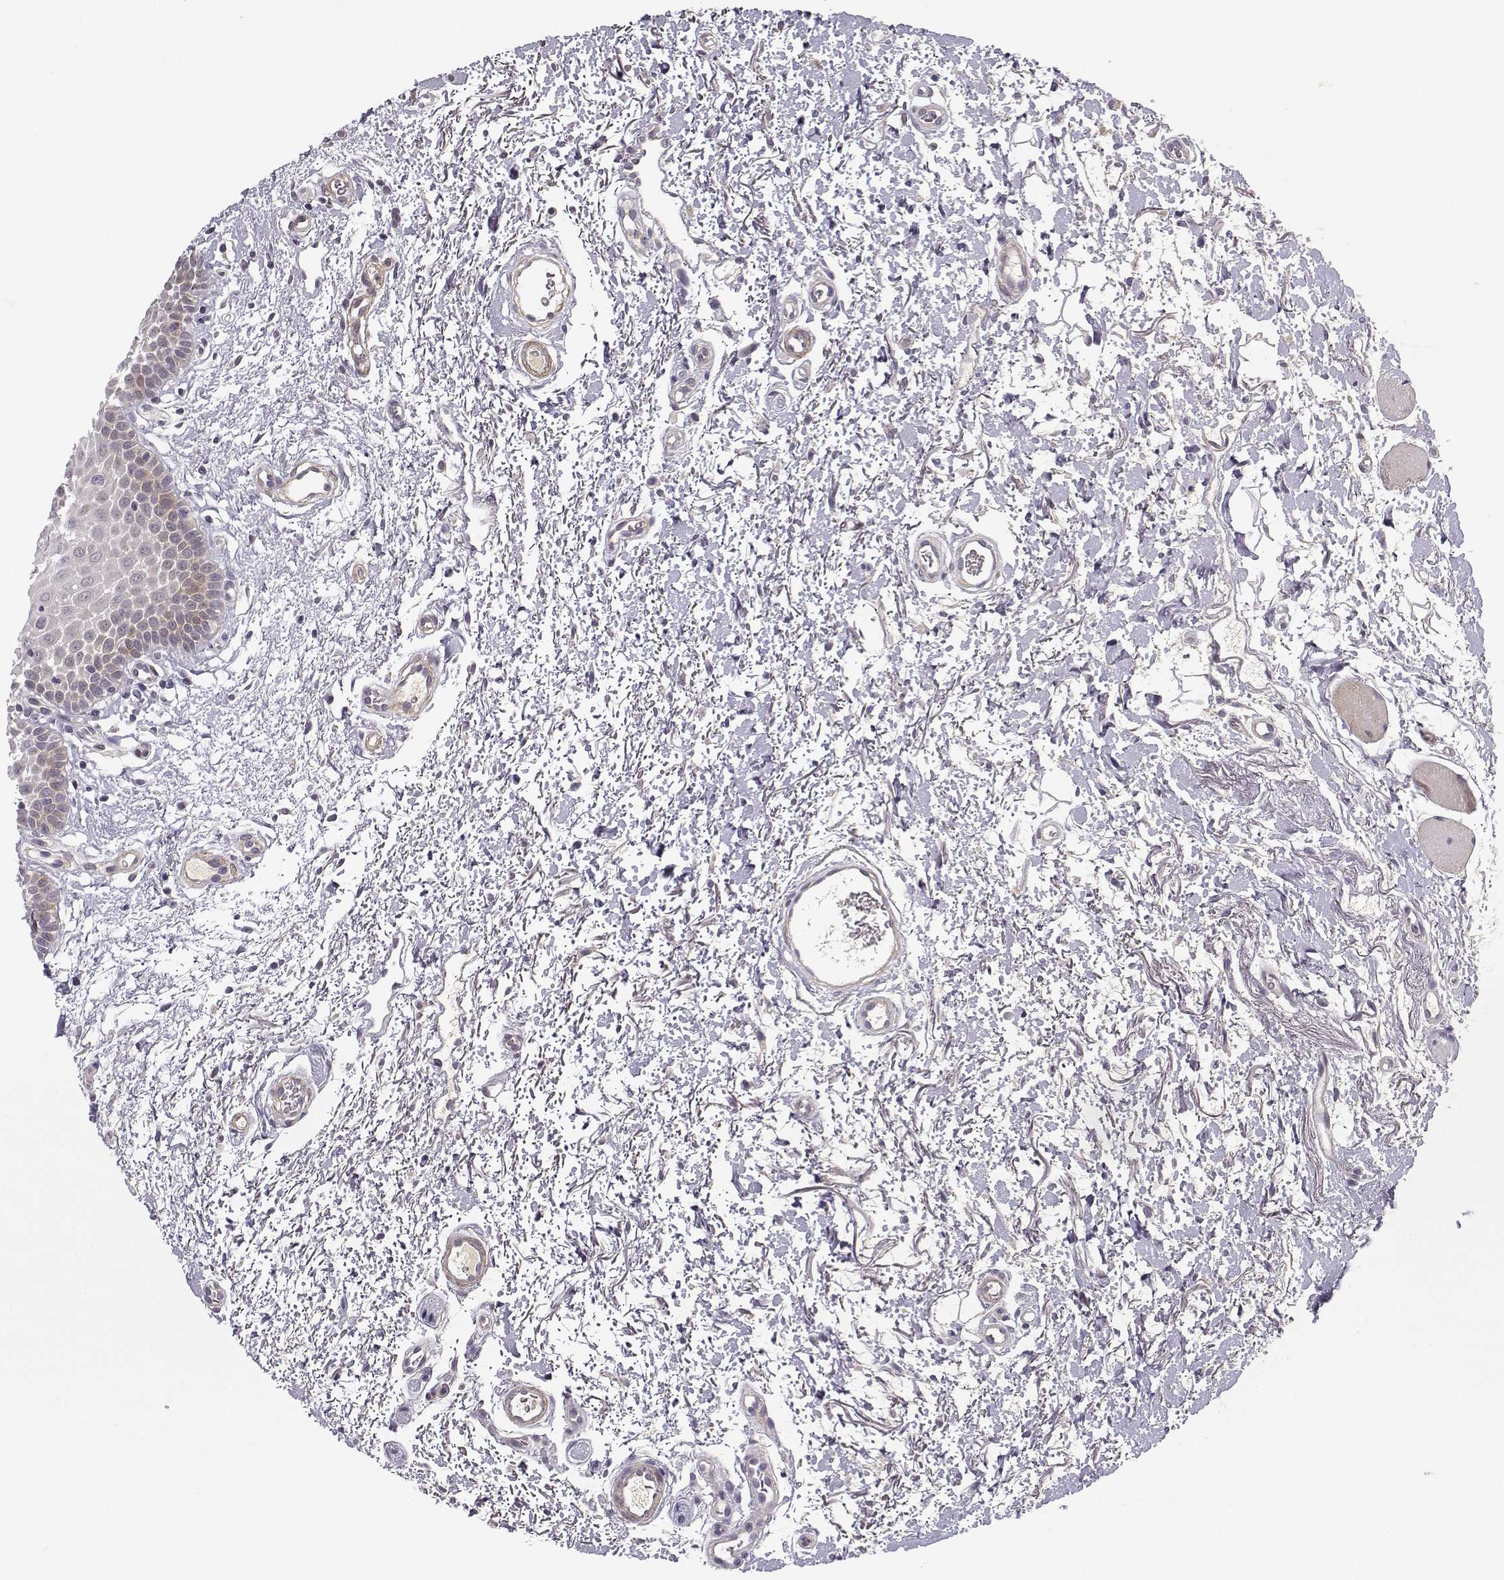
{"staining": {"intensity": "weak", "quantity": "<25%", "location": "cytoplasmic/membranous"}, "tissue": "oral mucosa", "cell_type": "Squamous epithelial cells", "image_type": "normal", "snomed": [{"axis": "morphology", "description": "Normal tissue, NOS"}, {"axis": "morphology", "description": "Squamous cell carcinoma, NOS"}, {"axis": "topography", "description": "Oral tissue"}, {"axis": "topography", "description": "Head-Neck"}], "caption": "Histopathology image shows no significant protein expression in squamous epithelial cells of unremarkable oral mucosa.", "gene": "RGS9BP", "patient": {"sex": "female", "age": 75}}